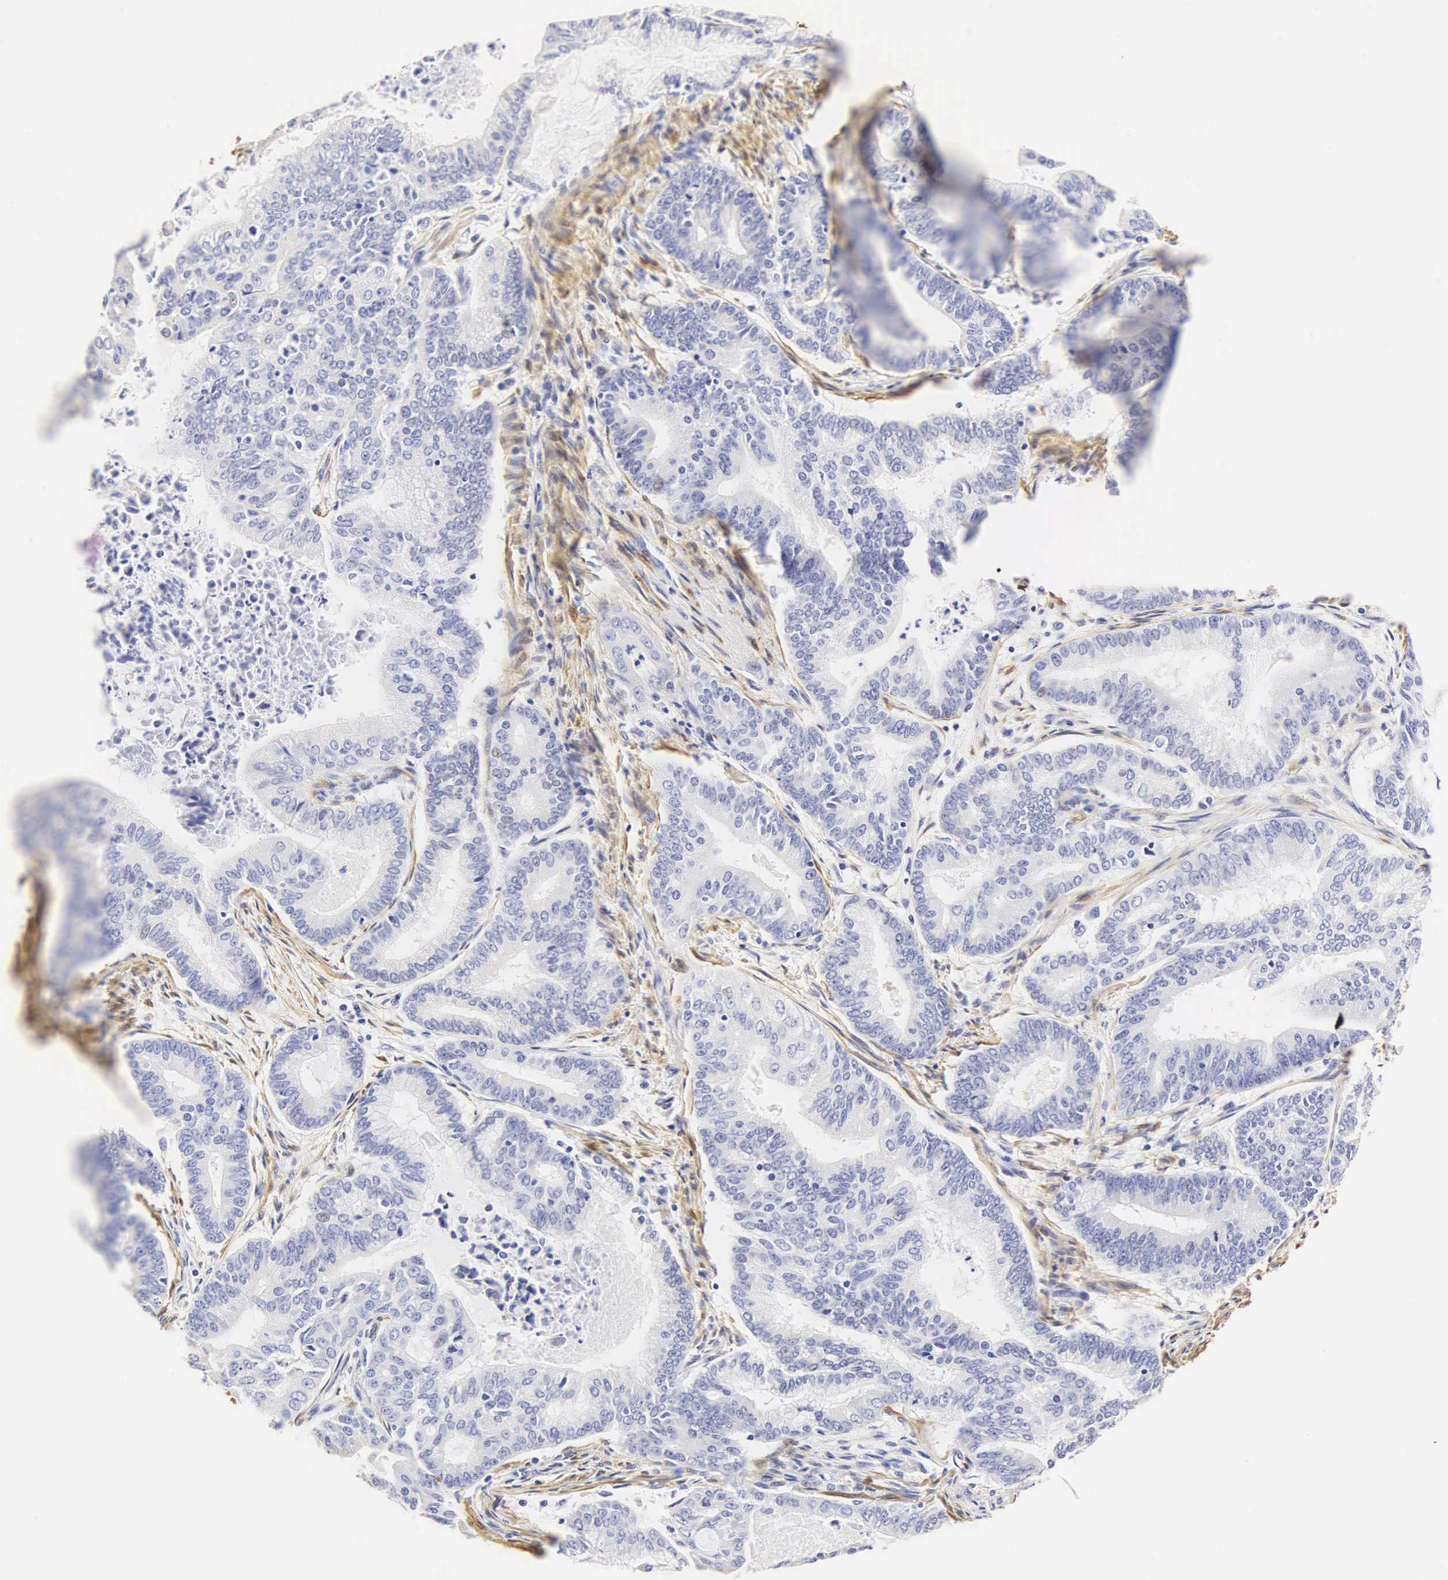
{"staining": {"intensity": "negative", "quantity": "none", "location": "none"}, "tissue": "endometrial cancer", "cell_type": "Tumor cells", "image_type": "cancer", "snomed": [{"axis": "morphology", "description": "Adenocarcinoma, NOS"}, {"axis": "topography", "description": "Endometrium"}], "caption": "Protein analysis of endometrial adenocarcinoma displays no significant positivity in tumor cells.", "gene": "CNN1", "patient": {"sex": "female", "age": 63}}